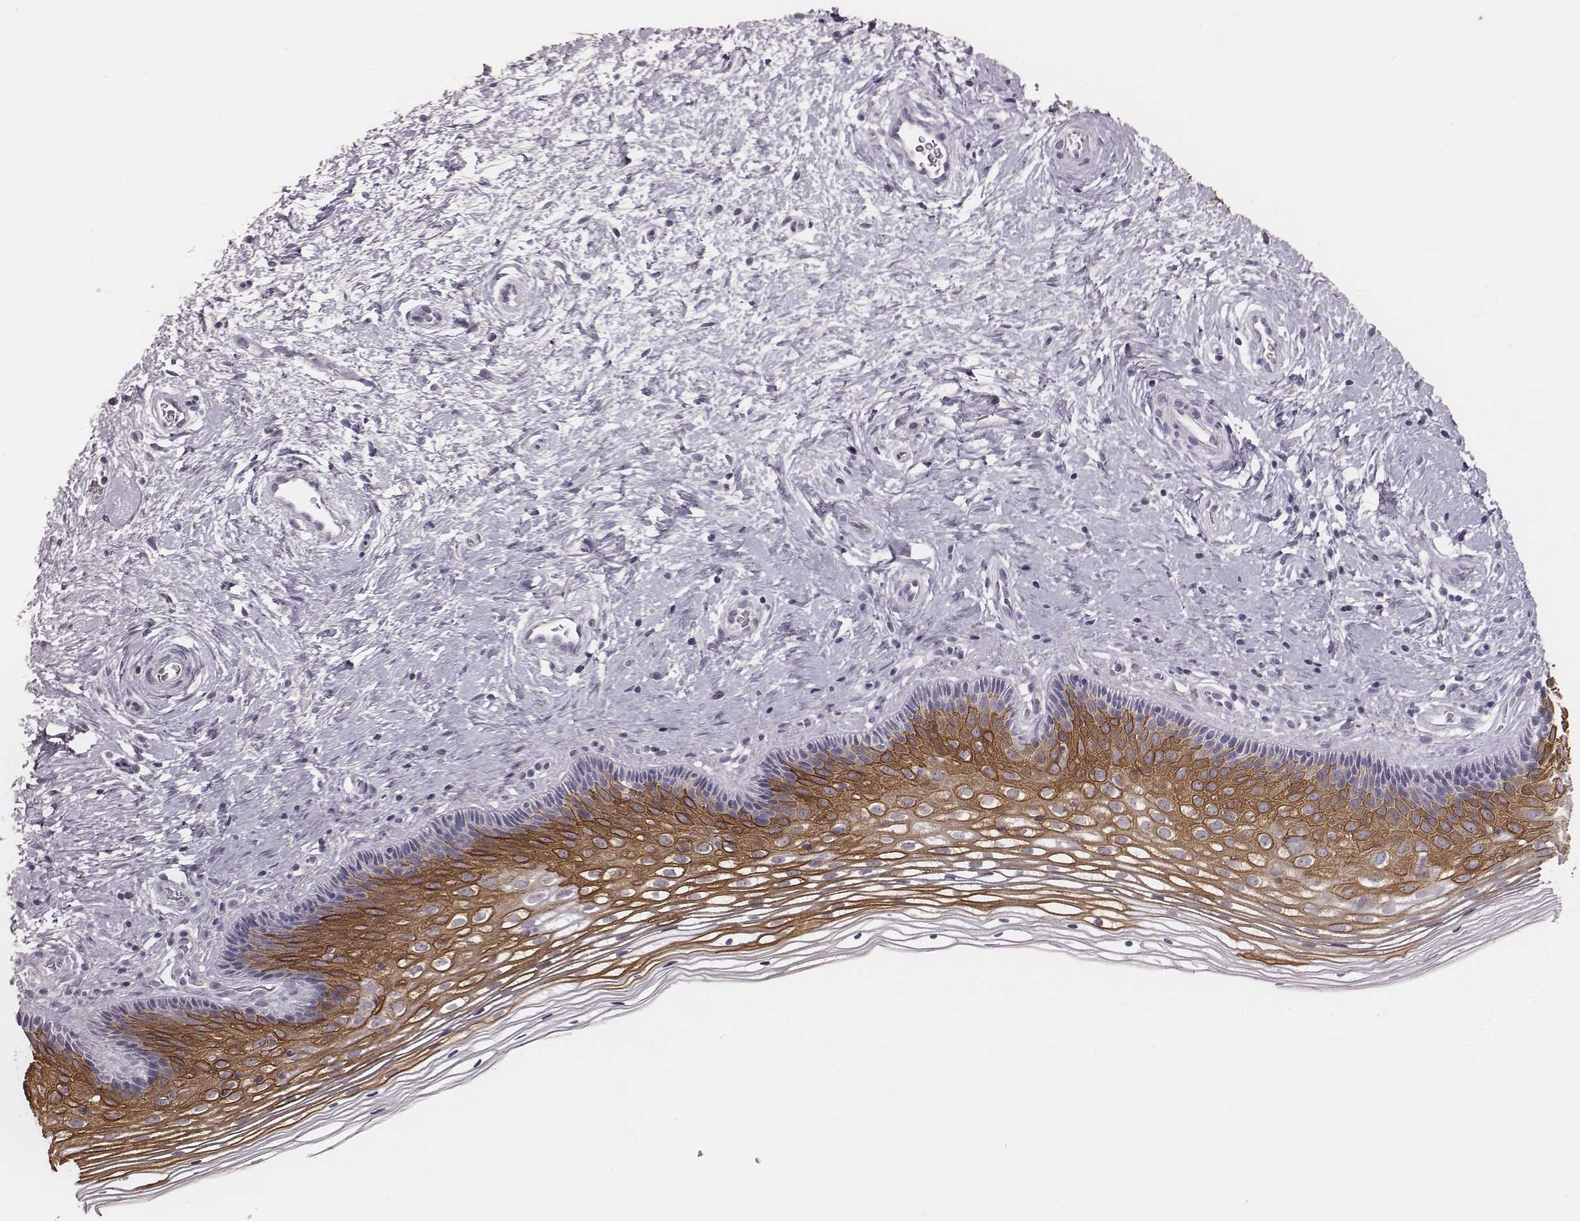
{"staining": {"intensity": "moderate", "quantity": "25%-75%", "location": "cytoplasmic/membranous"}, "tissue": "cervix", "cell_type": "Squamous epithelial cells", "image_type": "normal", "snomed": [{"axis": "morphology", "description": "Normal tissue, NOS"}, {"axis": "topography", "description": "Cervix"}], "caption": "Immunohistochemical staining of unremarkable human cervix displays medium levels of moderate cytoplasmic/membranous expression in approximately 25%-75% of squamous epithelial cells. (DAB IHC, brown staining for protein, blue staining for nuclei).", "gene": "ADGRF4", "patient": {"sex": "female", "age": 34}}